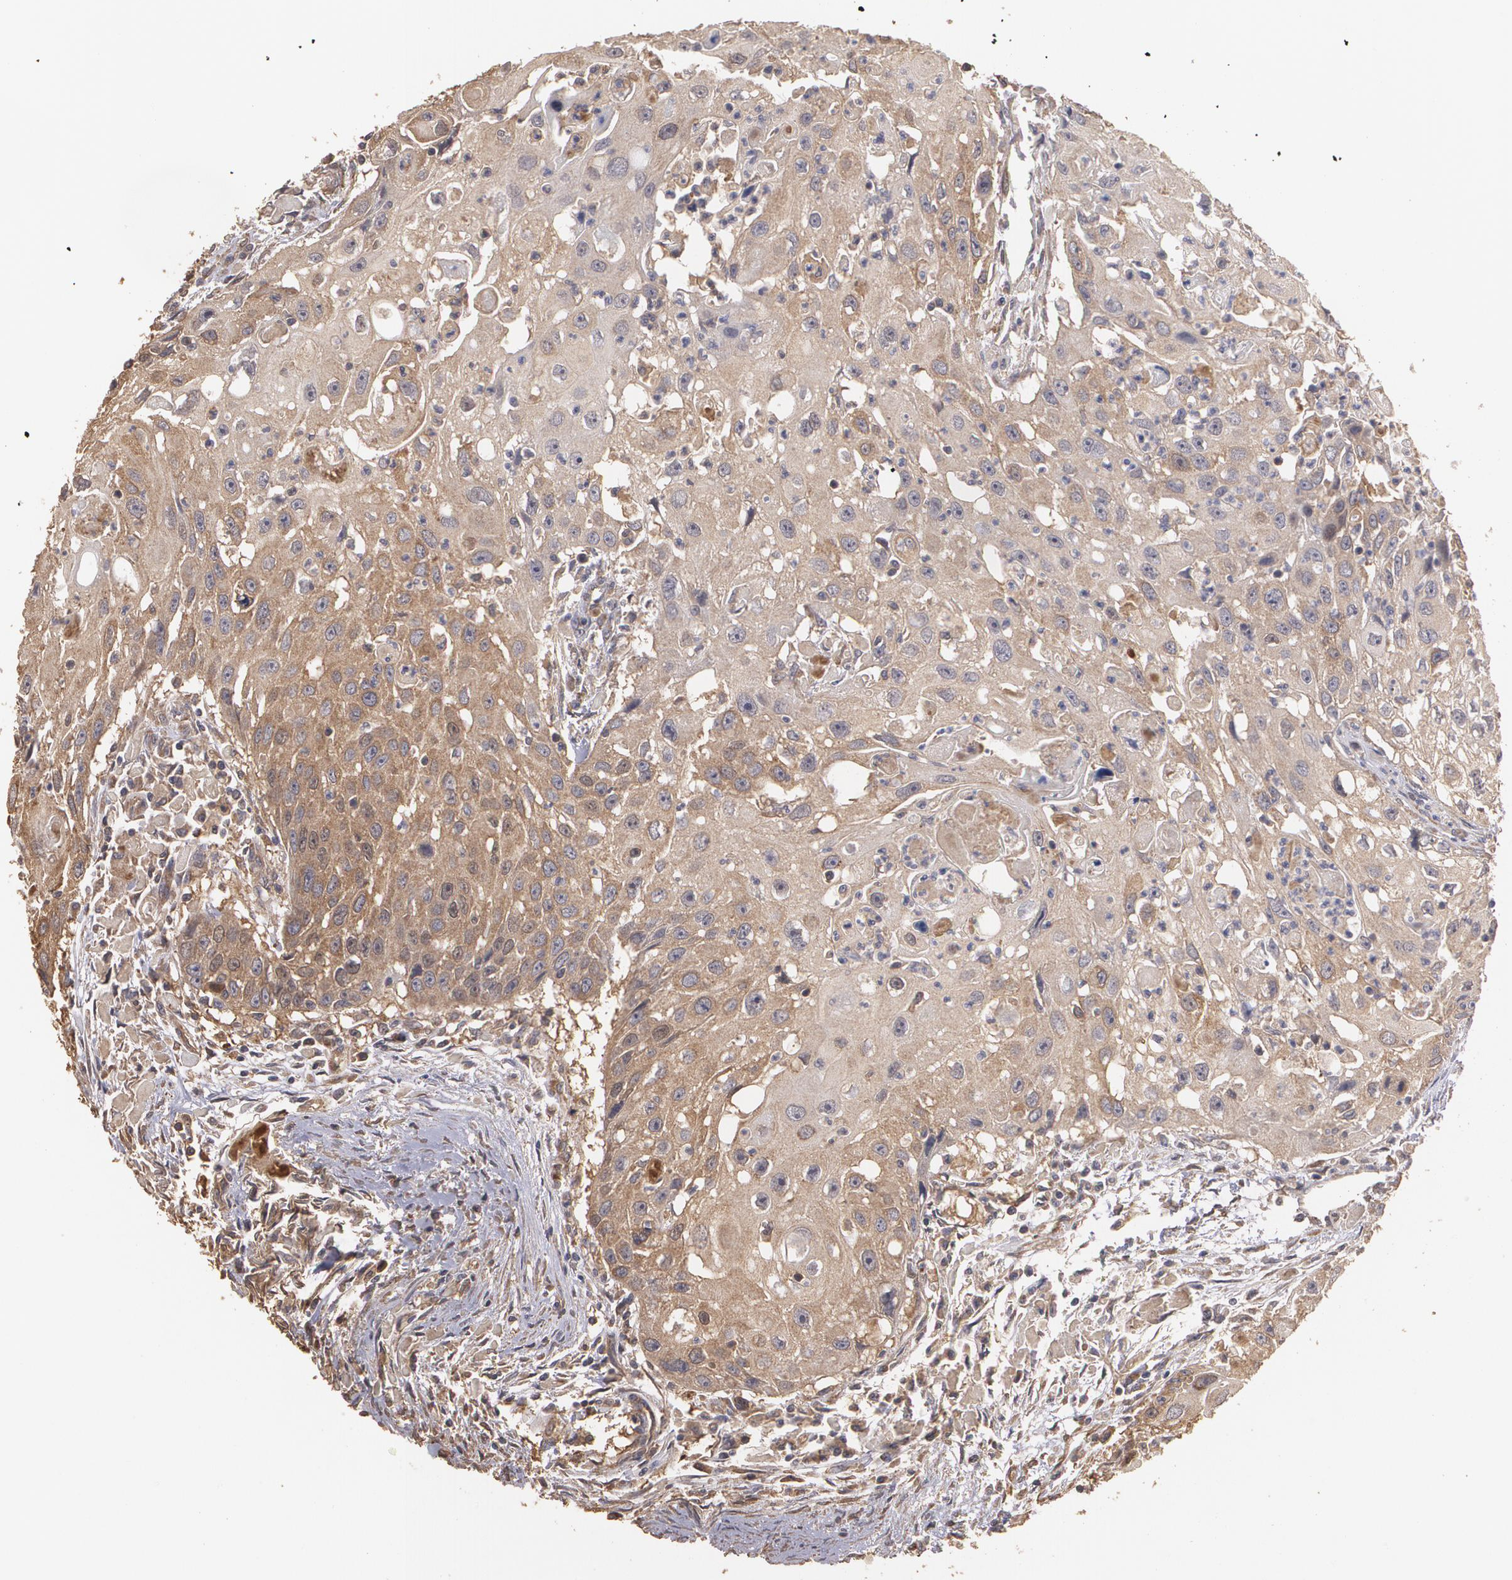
{"staining": {"intensity": "moderate", "quantity": ">75%", "location": "cytoplasmic/membranous"}, "tissue": "head and neck cancer", "cell_type": "Tumor cells", "image_type": "cancer", "snomed": [{"axis": "morphology", "description": "Squamous cell carcinoma, NOS"}, {"axis": "topography", "description": "Head-Neck"}], "caption": "The immunohistochemical stain highlights moderate cytoplasmic/membranous staining in tumor cells of head and neck squamous cell carcinoma tissue.", "gene": "PON1", "patient": {"sex": "male", "age": 64}}